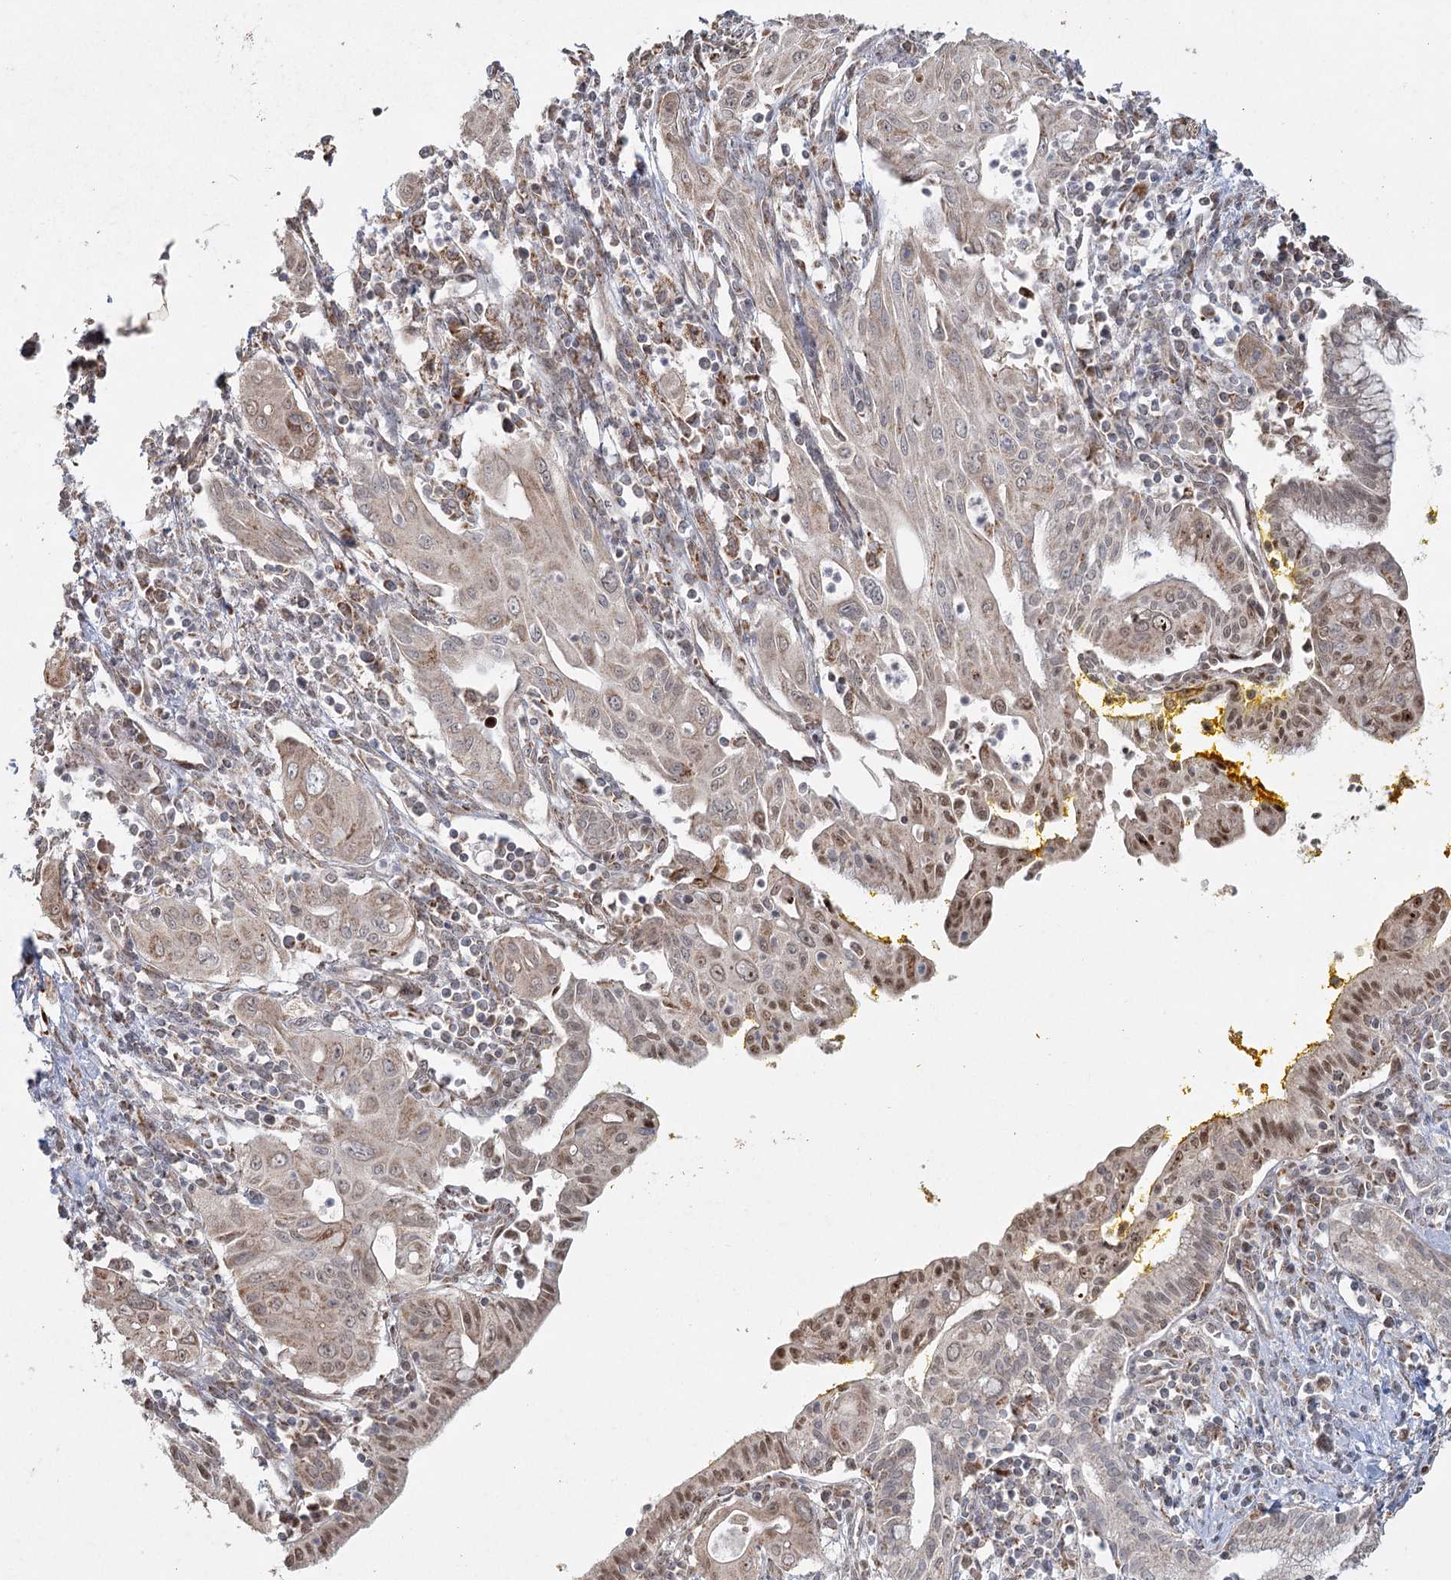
{"staining": {"intensity": "weak", "quantity": ">75%", "location": "cytoplasmic/membranous,nuclear"}, "tissue": "pancreatic cancer", "cell_type": "Tumor cells", "image_type": "cancer", "snomed": [{"axis": "morphology", "description": "Adenocarcinoma, NOS"}, {"axis": "topography", "description": "Pancreas"}], "caption": "Tumor cells reveal low levels of weak cytoplasmic/membranous and nuclear staining in approximately >75% of cells in human adenocarcinoma (pancreatic). (brown staining indicates protein expression, while blue staining denotes nuclei).", "gene": "LACTB", "patient": {"sex": "male", "age": 58}}